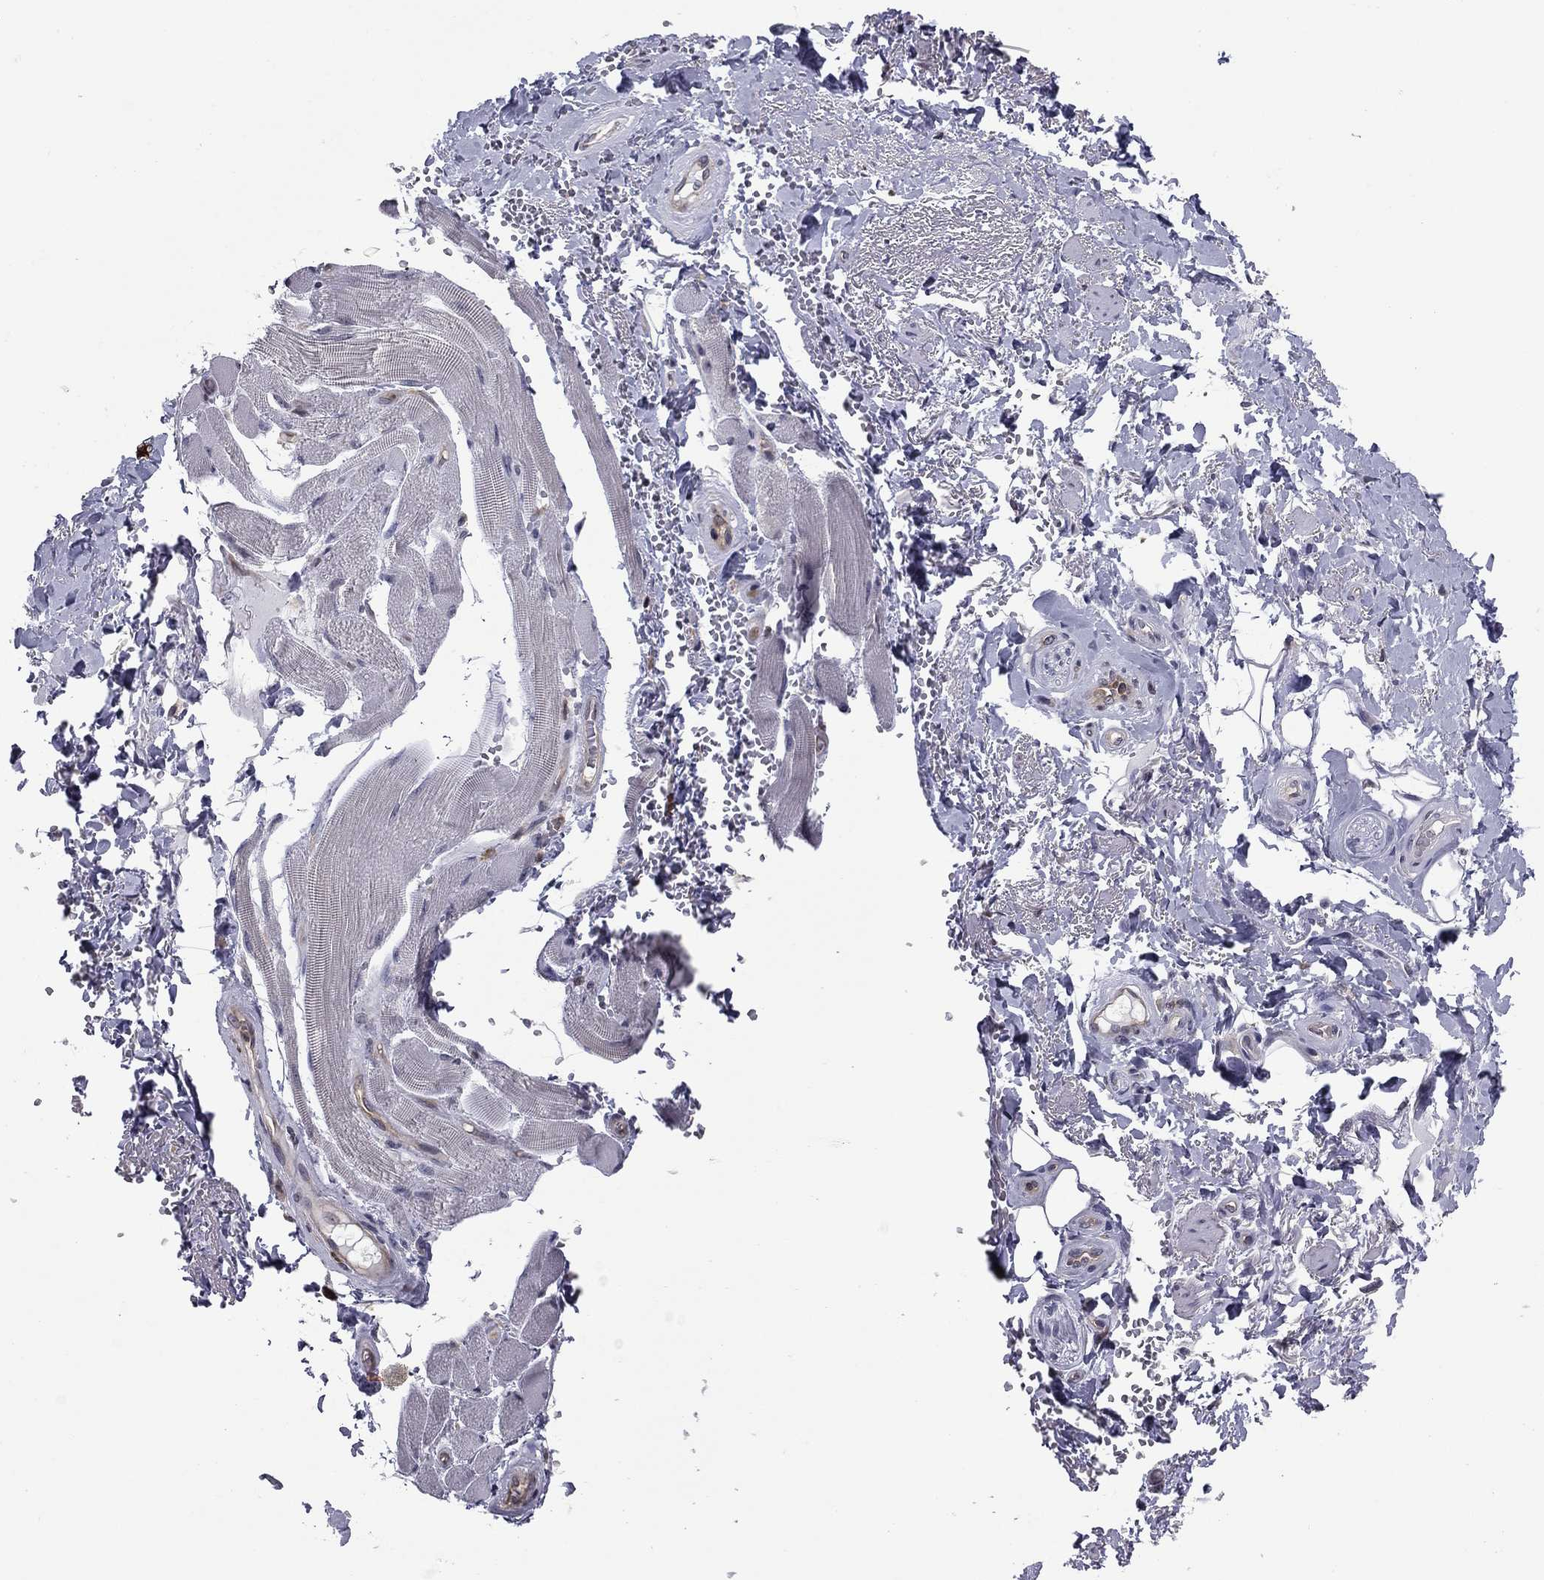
{"staining": {"intensity": "negative", "quantity": "none", "location": "none"}, "tissue": "adipose tissue", "cell_type": "Adipocytes", "image_type": "normal", "snomed": [{"axis": "morphology", "description": "Normal tissue, NOS"}, {"axis": "topography", "description": "Anal"}, {"axis": "topography", "description": "Peripheral nerve tissue"}], "caption": "Protein analysis of benign adipose tissue exhibits no significant staining in adipocytes.", "gene": "PLCB2", "patient": {"sex": "male", "age": 53}}